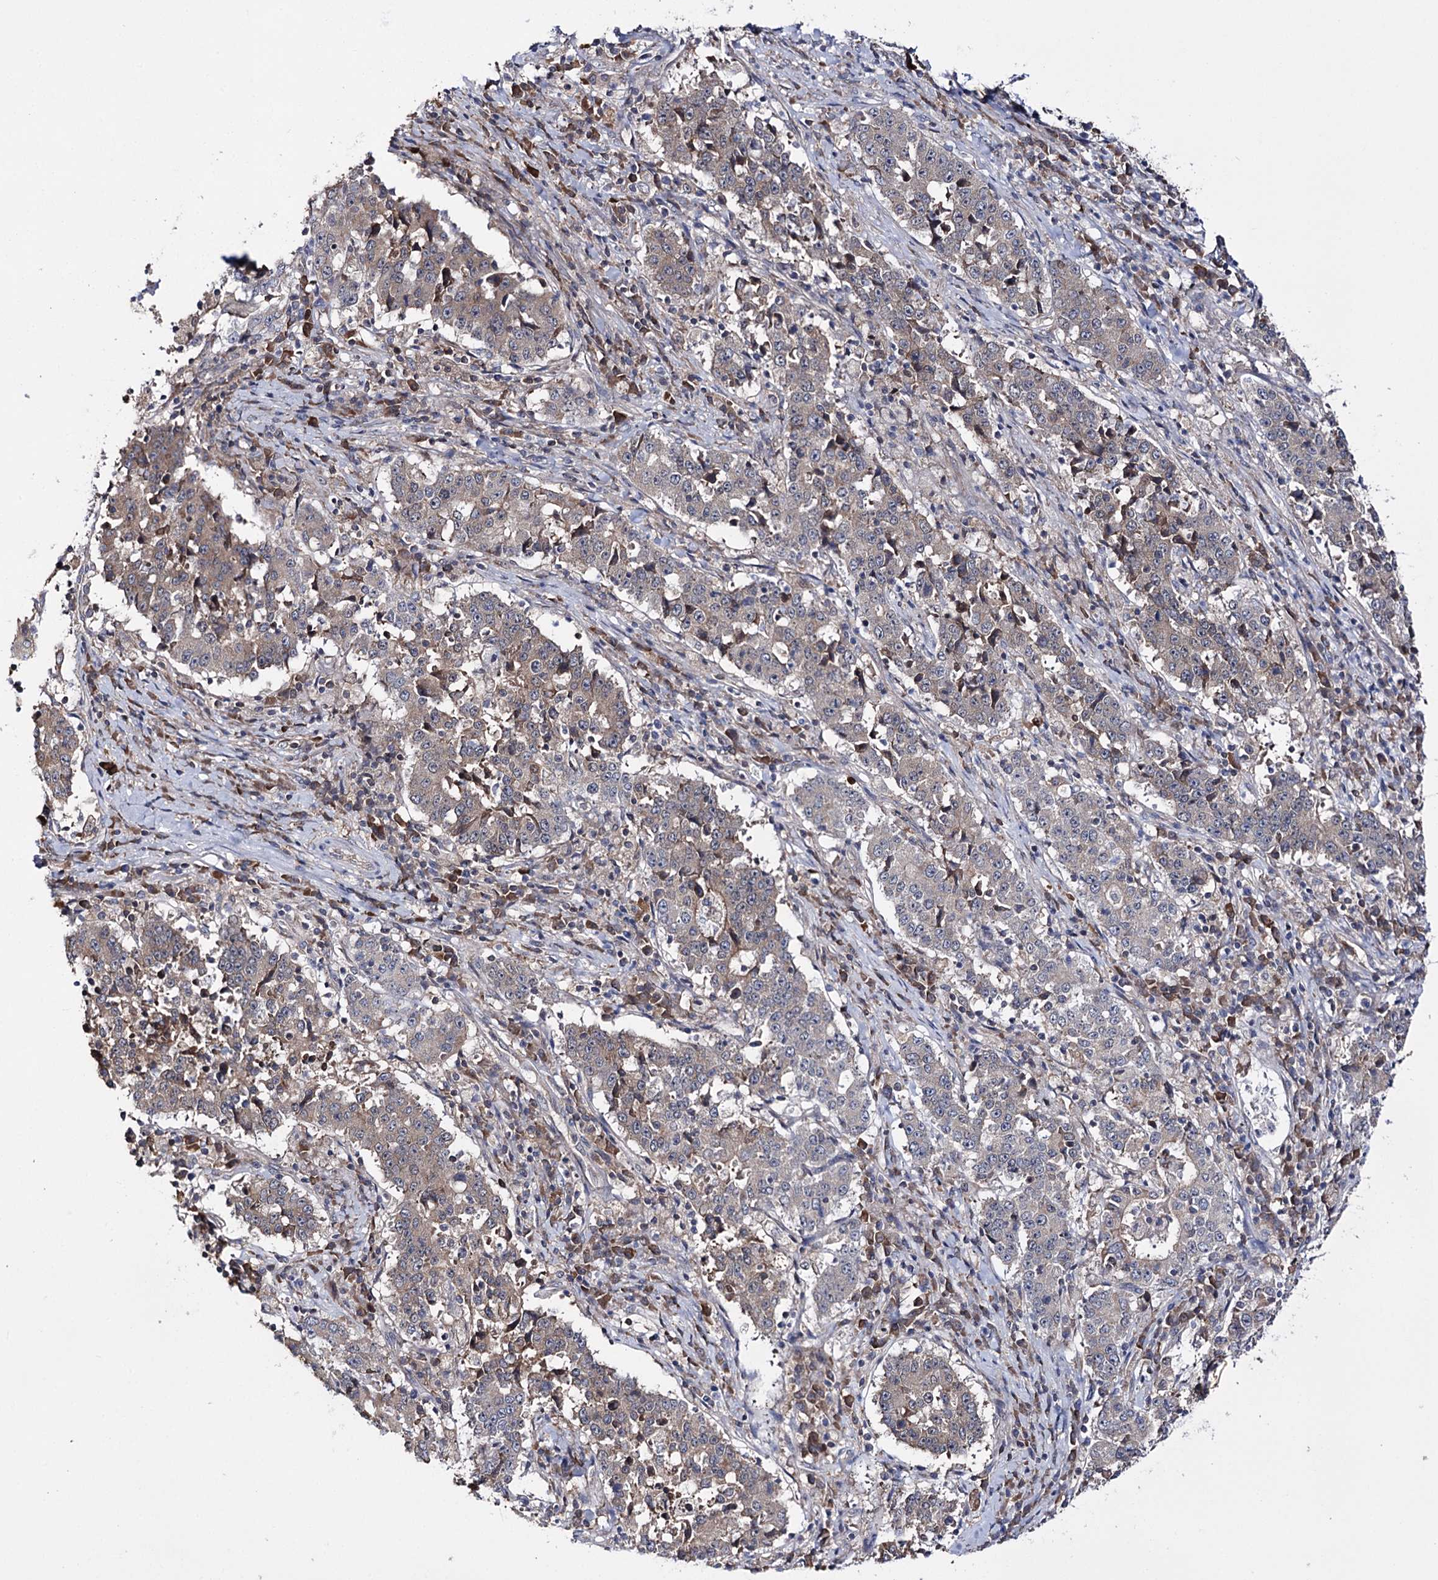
{"staining": {"intensity": "weak", "quantity": "25%-75%", "location": "cytoplasmic/membranous"}, "tissue": "stomach cancer", "cell_type": "Tumor cells", "image_type": "cancer", "snomed": [{"axis": "morphology", "description": "Adenocarcinoma, NOS"}, {"axis": "topography", "description": "Stomach"}], "caption": "A brown stain labels weak cytoplasmic/membranous positivity of a protein in human stomach cancer (adenocarcinoma) tumor cells.", "gene": "PTER", "patient": {"sex": "male", "age": 59}}